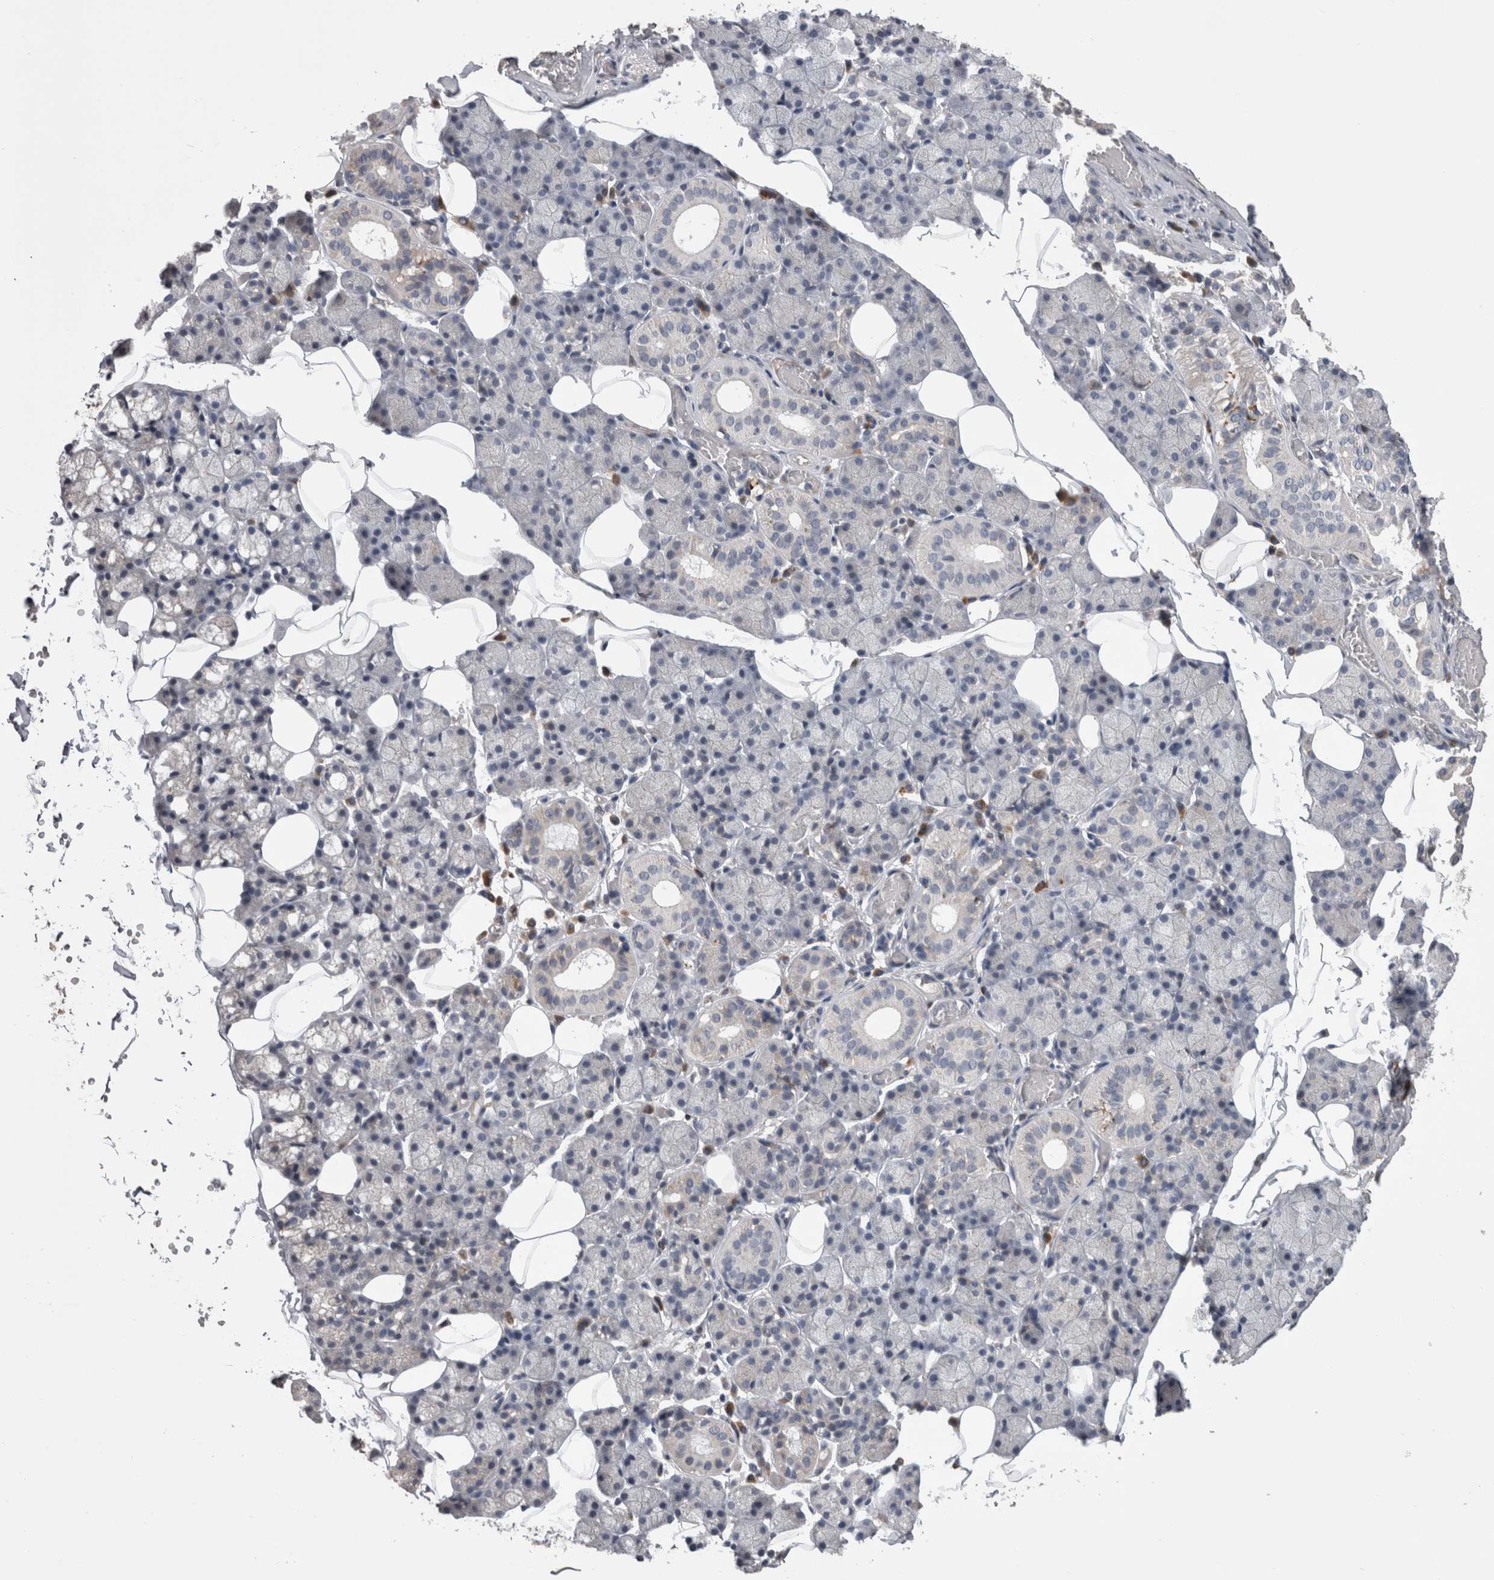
{"staining": {"intensity": "weak", "quantity": "<25%", "location": "cytoplasmic/membranous"}, "tissue": "salivary gland", "cell_type": "Glandular cells", "image_type": "normal", "snomed": [{"axis": "morphology", "description": "Normal tissue, NOS"}, {"axis": "topography", "description": "Salivary gland"}], "caption": "A high-resolution micrograph shows immunohistochemistry (IHC) staining of normal salivary gland, which demonstrates no significant expression in glandular cells. The staining was performed using DAB (3,3'-diaminobenzidine) to visualize the protein expression in brown, while the nuclei were stained in blue with hematoxylin (Magnification: 20x).", "gene": "STC1", "patient": {"sex": "female", "age": 33}}